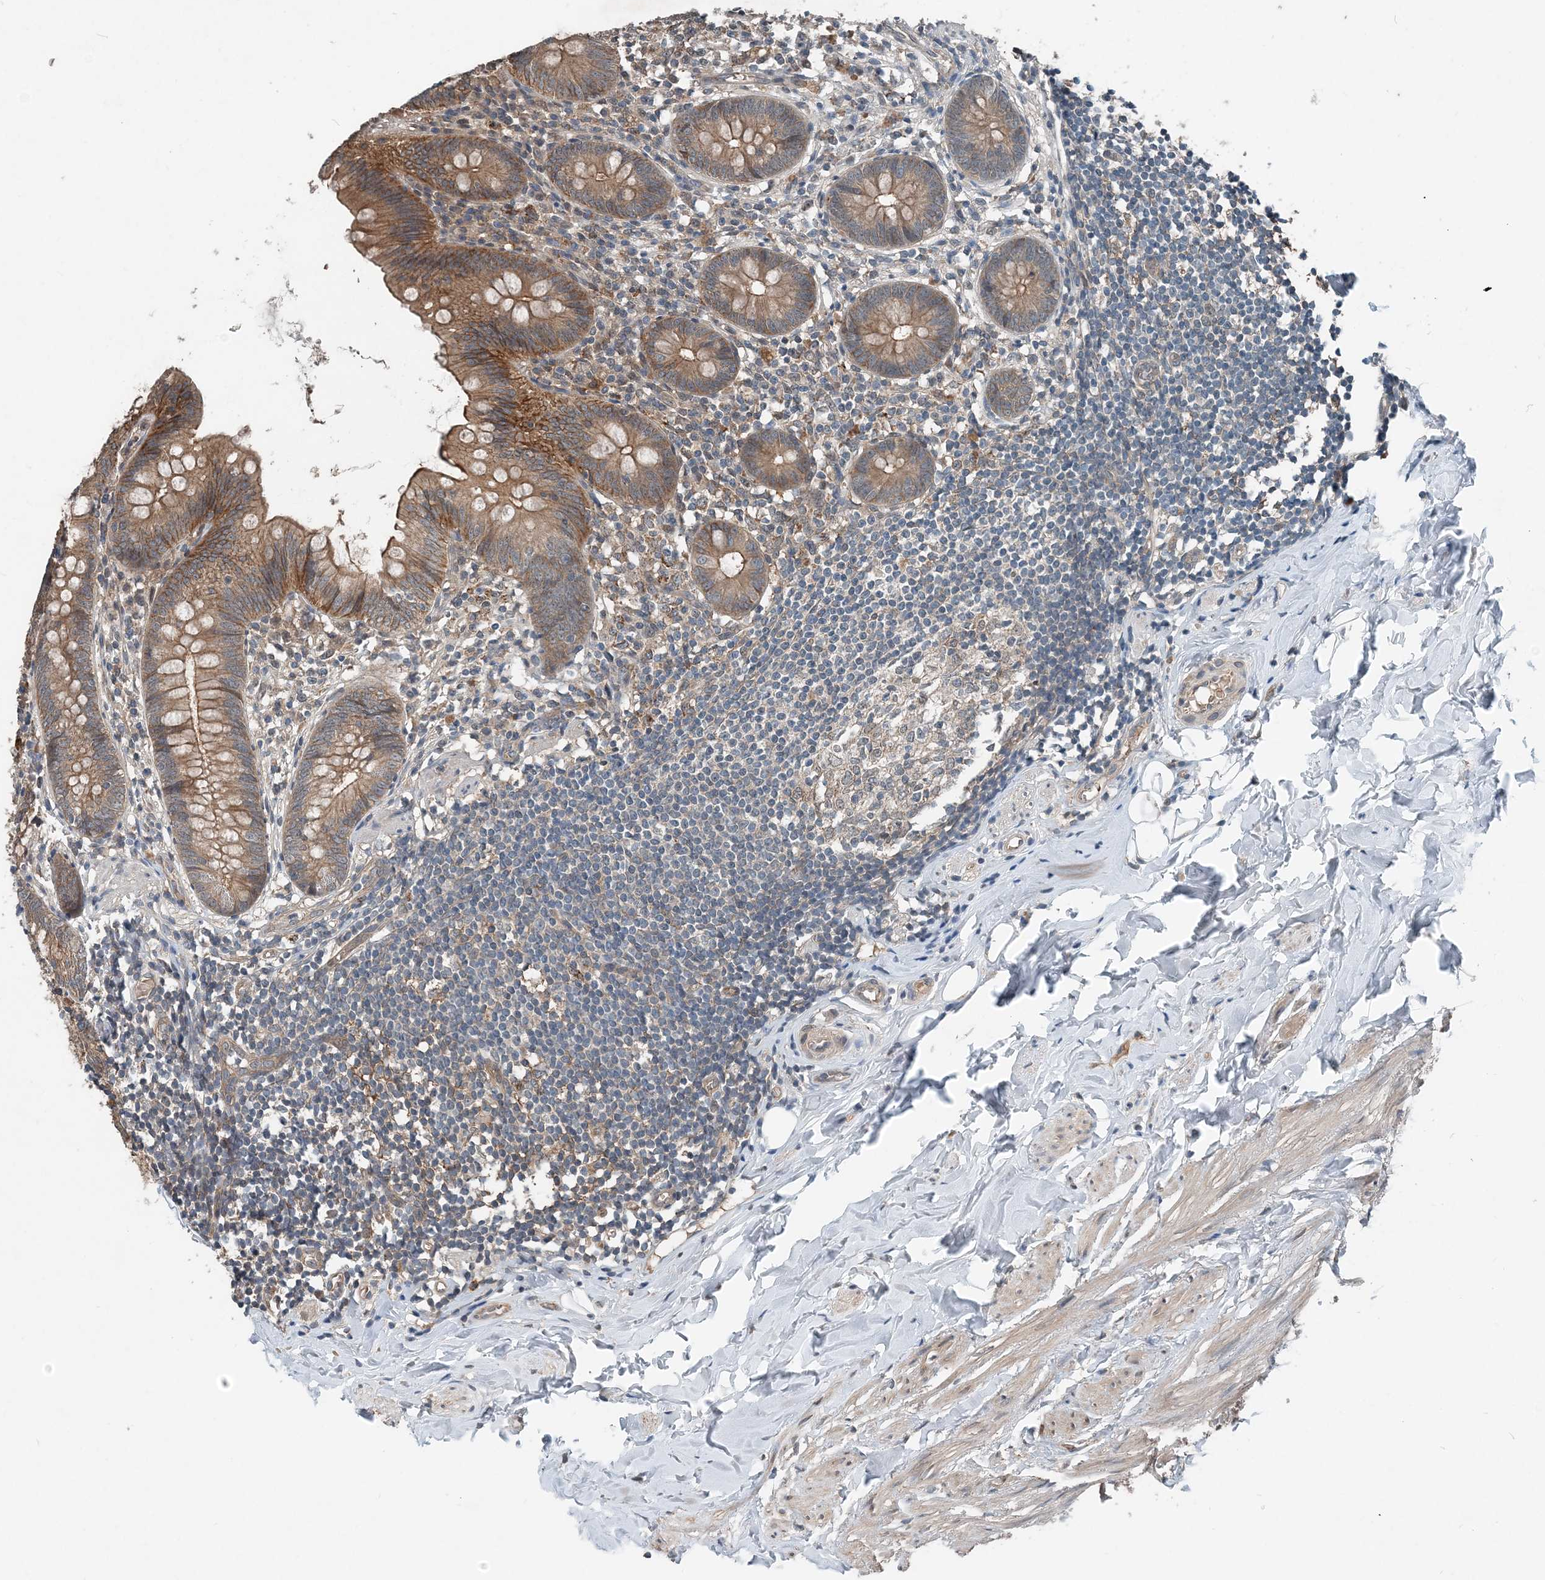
{"staining": {"intensity": "moderate", "quantity": ">75%", "location": "cytoplasmic/membranous"}, "tissue": "appendix", "cell_type": "Glandular cells", "image_type": "normal", "snomed": [{"axis": "morphology", "description": "Normal tissue, NOS"}, {"axis": "topography", "description": "Appendix"}], "caption": "Glandular cells exhibit medium levels of moderate cytoplasmic/membranous positivity in about >75% of cells in benign human appendix. The staining was performed using DAB to visualize the protein expression in brown, while the nuclei were stained in blue with hematoxylin (Magnification: 20x).", "gene": "SMPD3", "patient": {"sex": "female", "age": 62}}